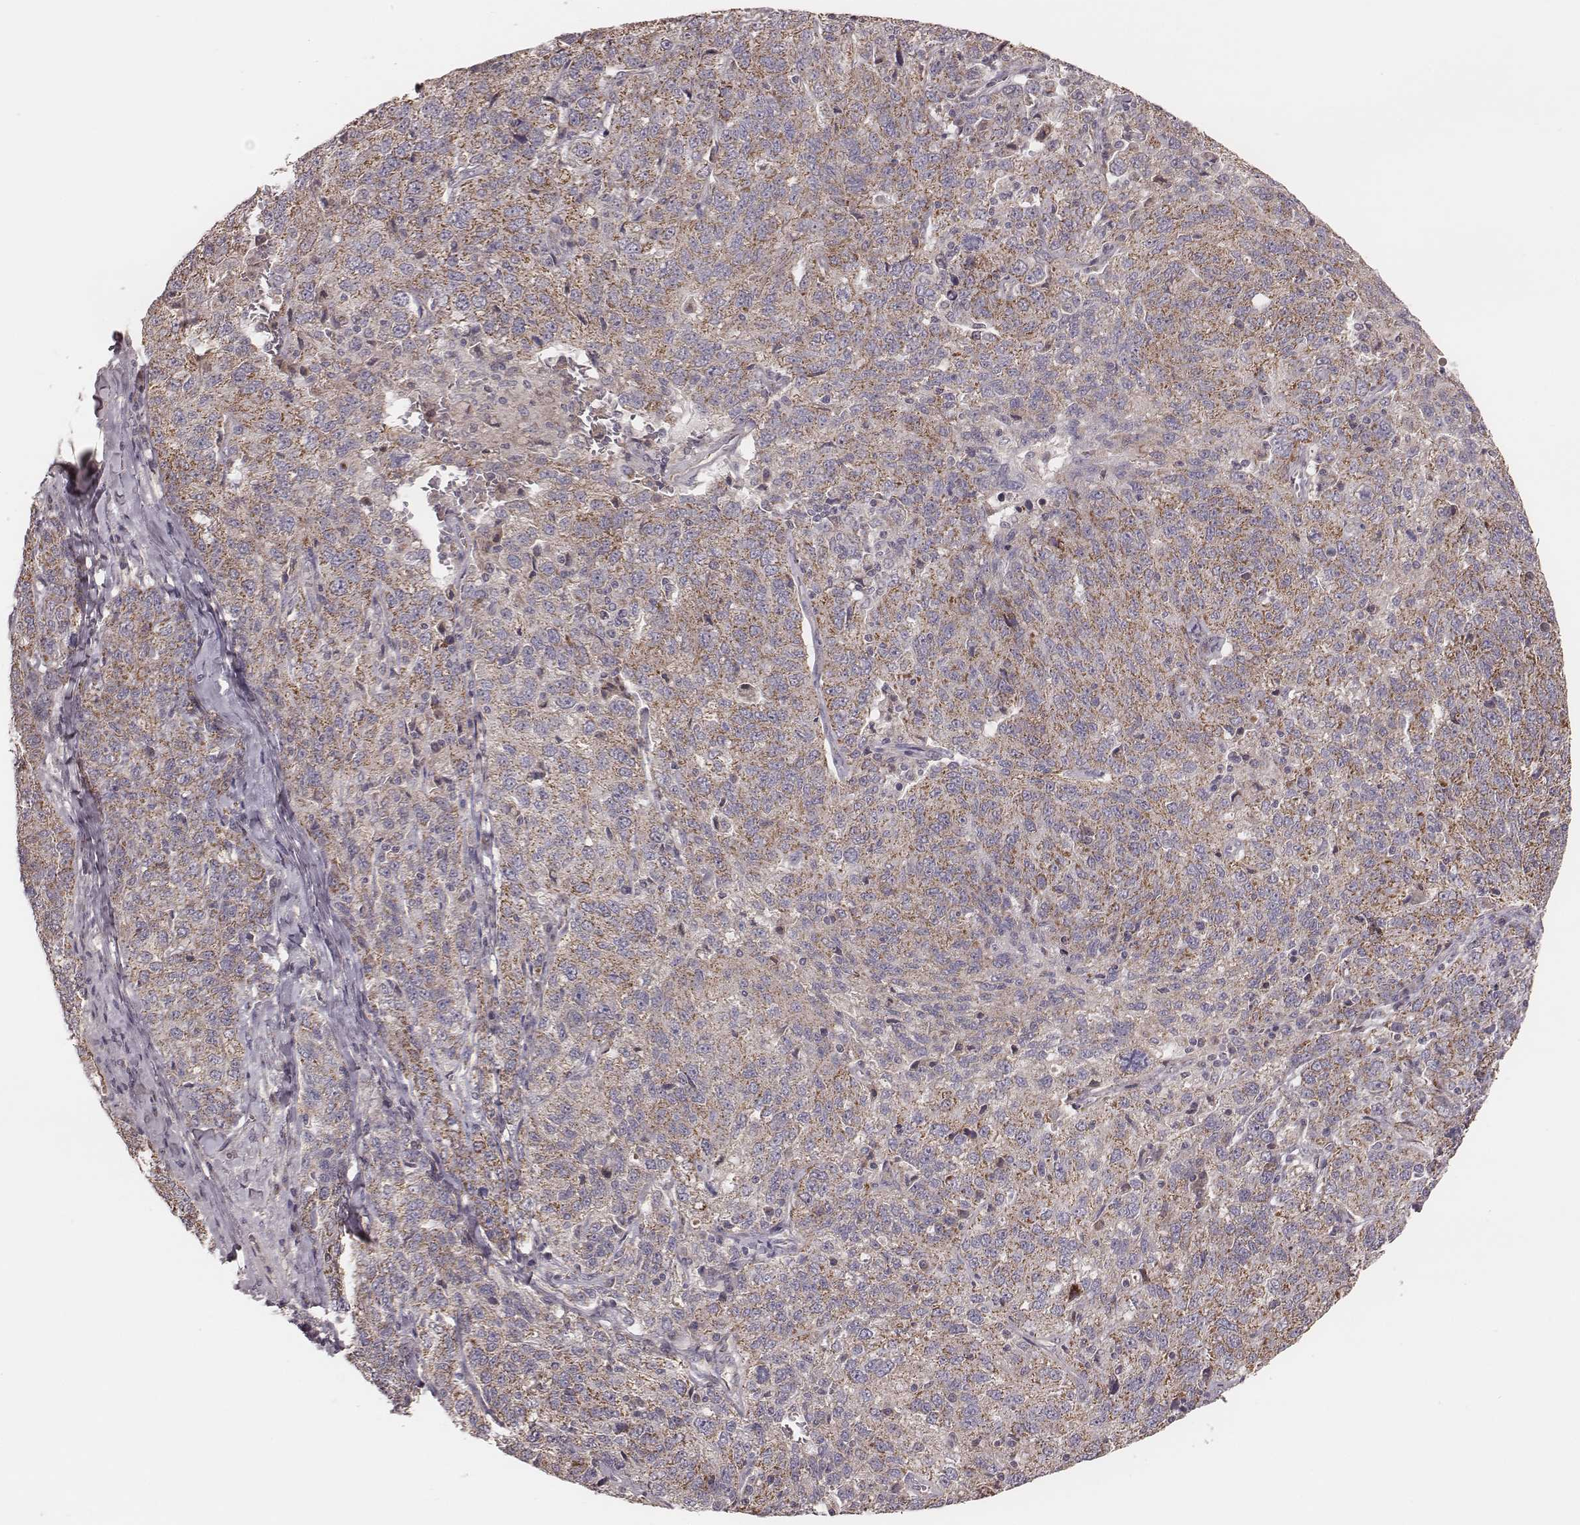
{"staining": {"intensity": "moderate", "quantity": ">75%", "location": "cytoplasmic/membranous"}, "tissue": "ovarian cancer", "cell_type": "Tumor cells", "image_type": "cancer", "snomed": [{"axis": "morphology", "description": "Cystadenocarcinoma, serous, NOS"}, {"axis": "topography", "description": "Ovary"}], "caption": "A brown stain labels moderate cytoplasmic/membranous positivity of a protein in ovarian cancer (serous cystadenocarcinoma) tumor cells.", "gene": "MRPS27", "patient": {"sex": "female", "age": 71}}